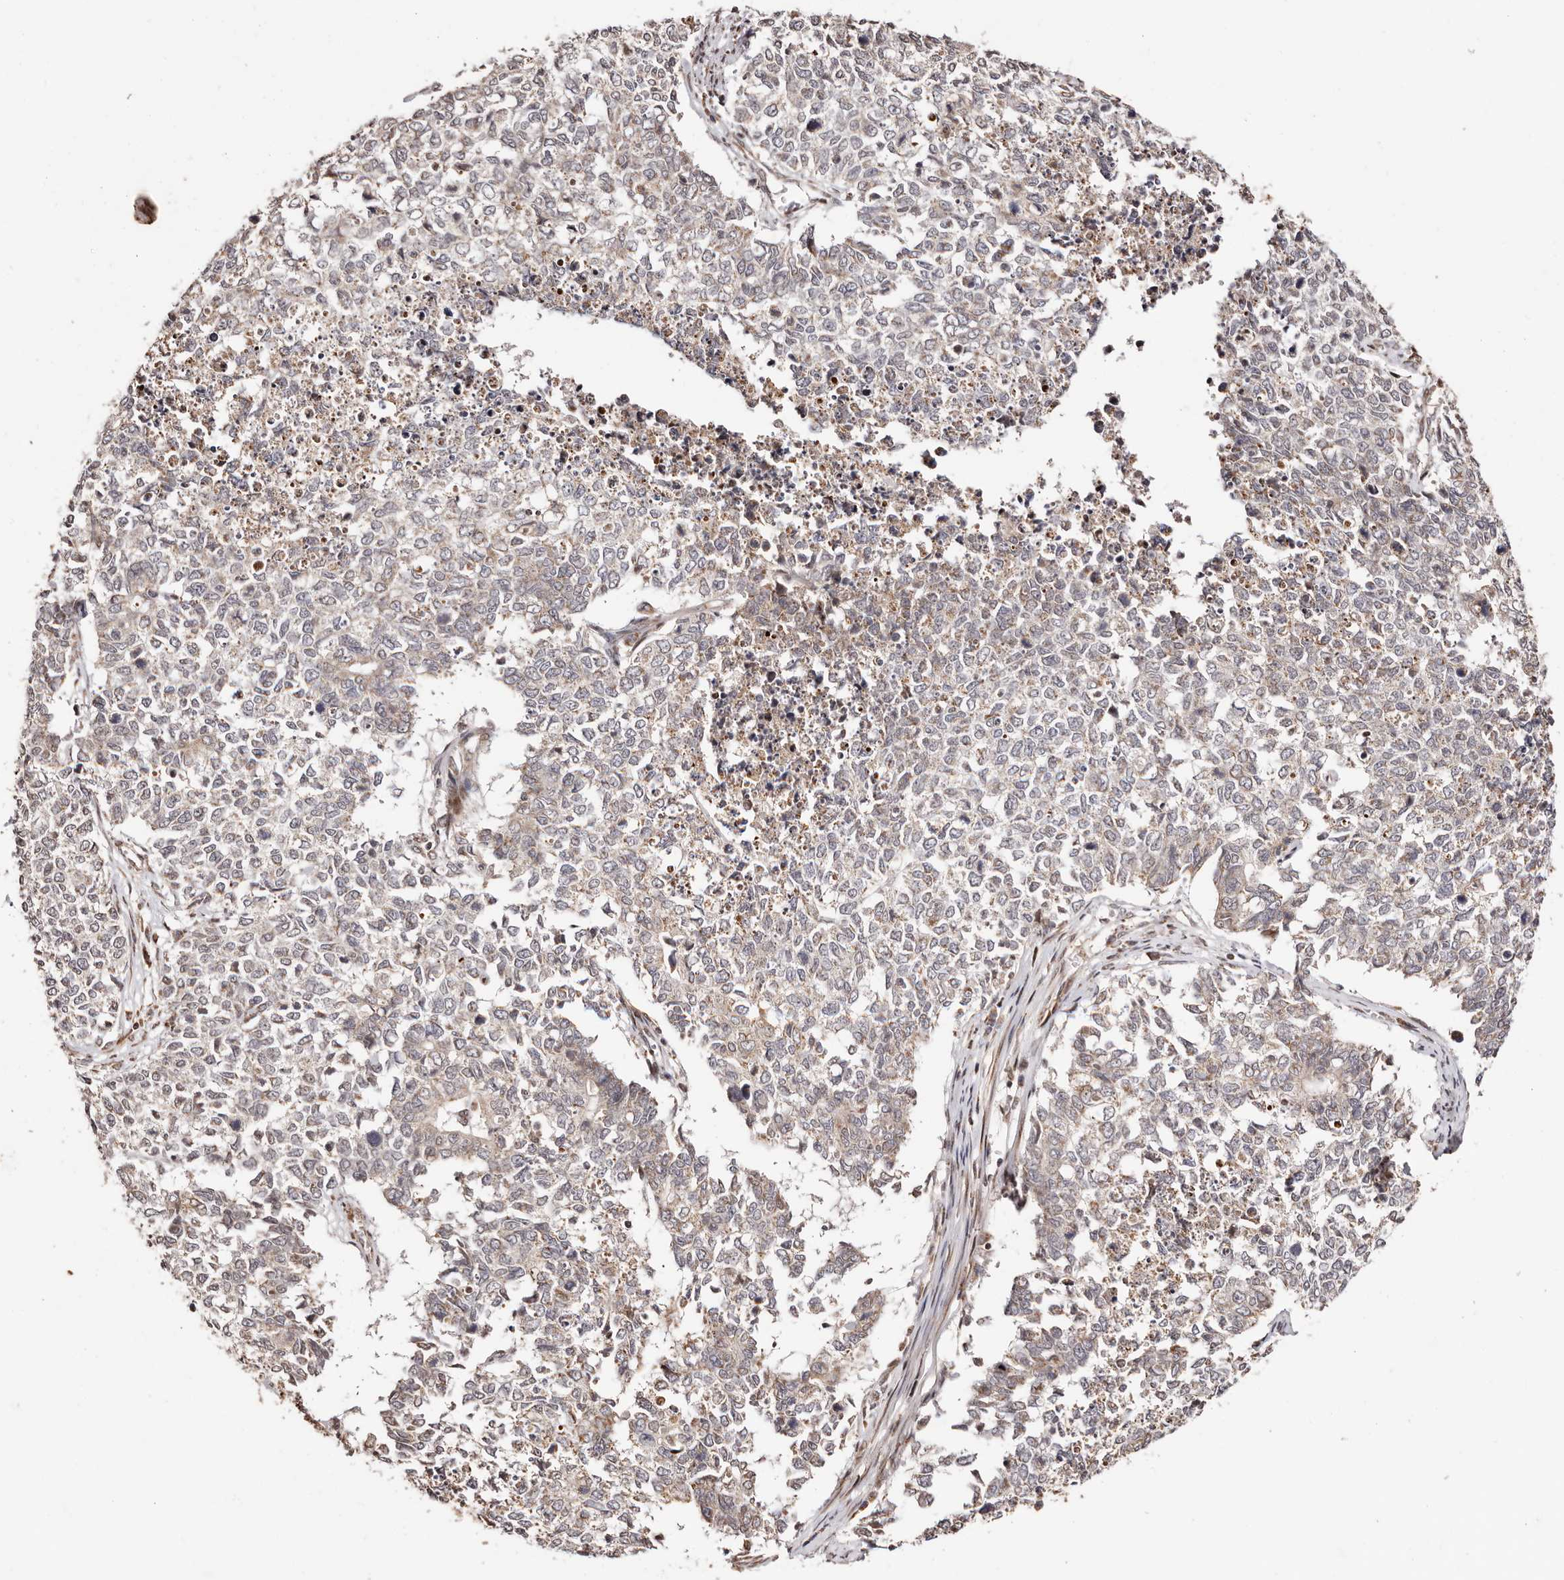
{"staining": {"intensity": "weak", "quantity": "25%-75%", "location": "cytoplasmic/membranous"}, "tissue": "cervical cancer", "cell_type": "Tumor cells", "image_type": "cancer", "snomed": [{"axis": "morphology", "description": "Squamous cell carcinoma, NOS"}, {"axis": "topography", "description": "Cervix"}], "caption": "Immunohistochemical staining of cervical cancer shows low levels of weak cytoplasmic/membranous protein positivity in approximately 25%-75% of tumor cells.", "gene": "HIVEP3", "patient": {"sex": "female", "age": 63}}